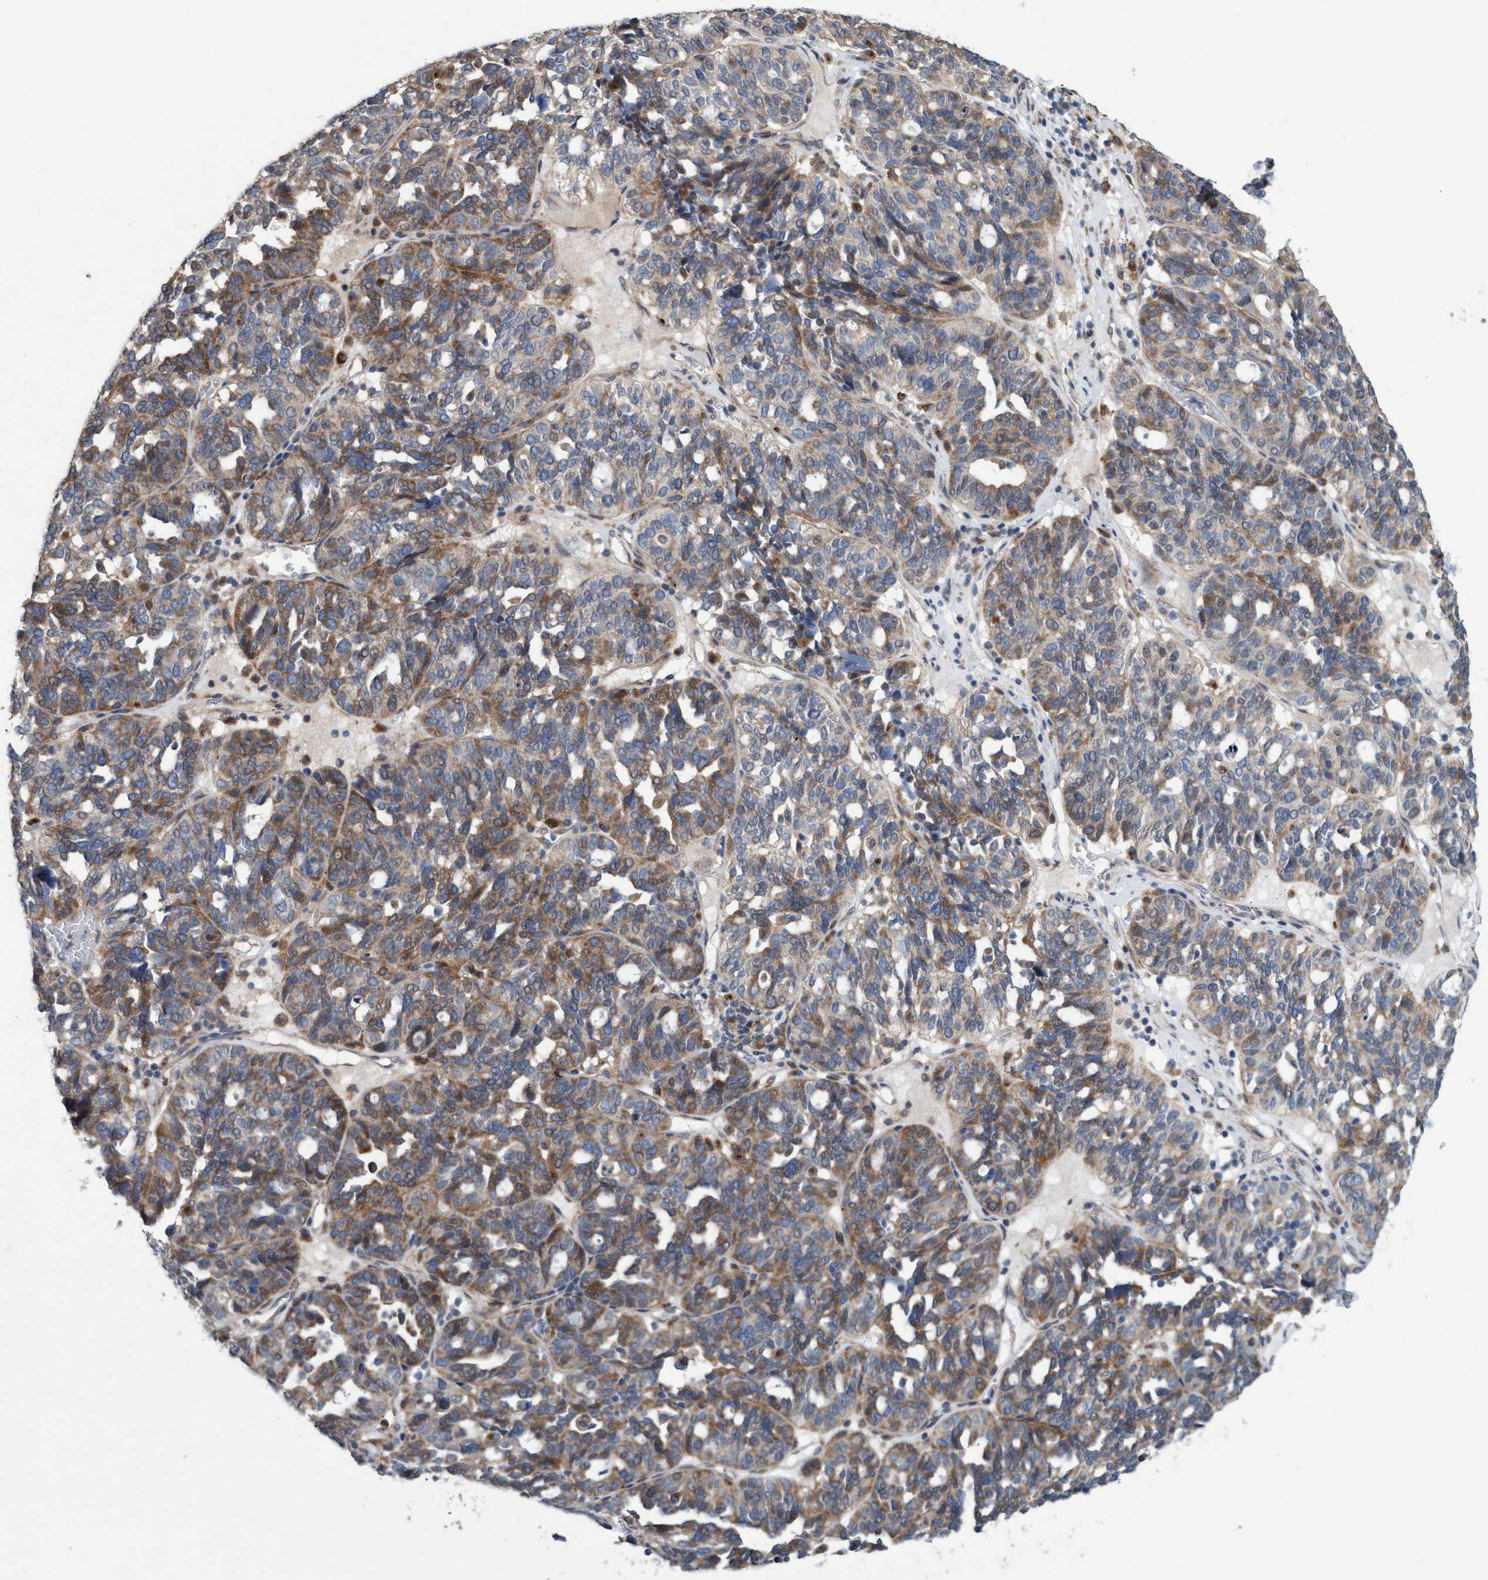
{"staining": {"intensity": "moderate", "quantity": "25%-75%", "location": "cytoplasmic/membranous"}, "tissue": "ovarian cancer", "cell_type": "Tumor cells", "image_type": "cancer", "snomed": [{"axis": "morphology", "description": "Cystadenocarcinoma, serous, NOS"}, {"axis": "topography", "description": "Ovary"}], "caption": "Ovarian serous cystadenocarcinoma was stained to show a protein in brown. There is medium levels of moderate cytoplasmic/membranous positivity in approximately 25%-75% of tumor cells.", "gene": "BBS9", "patient": {"sex": "female", "age": 59}}